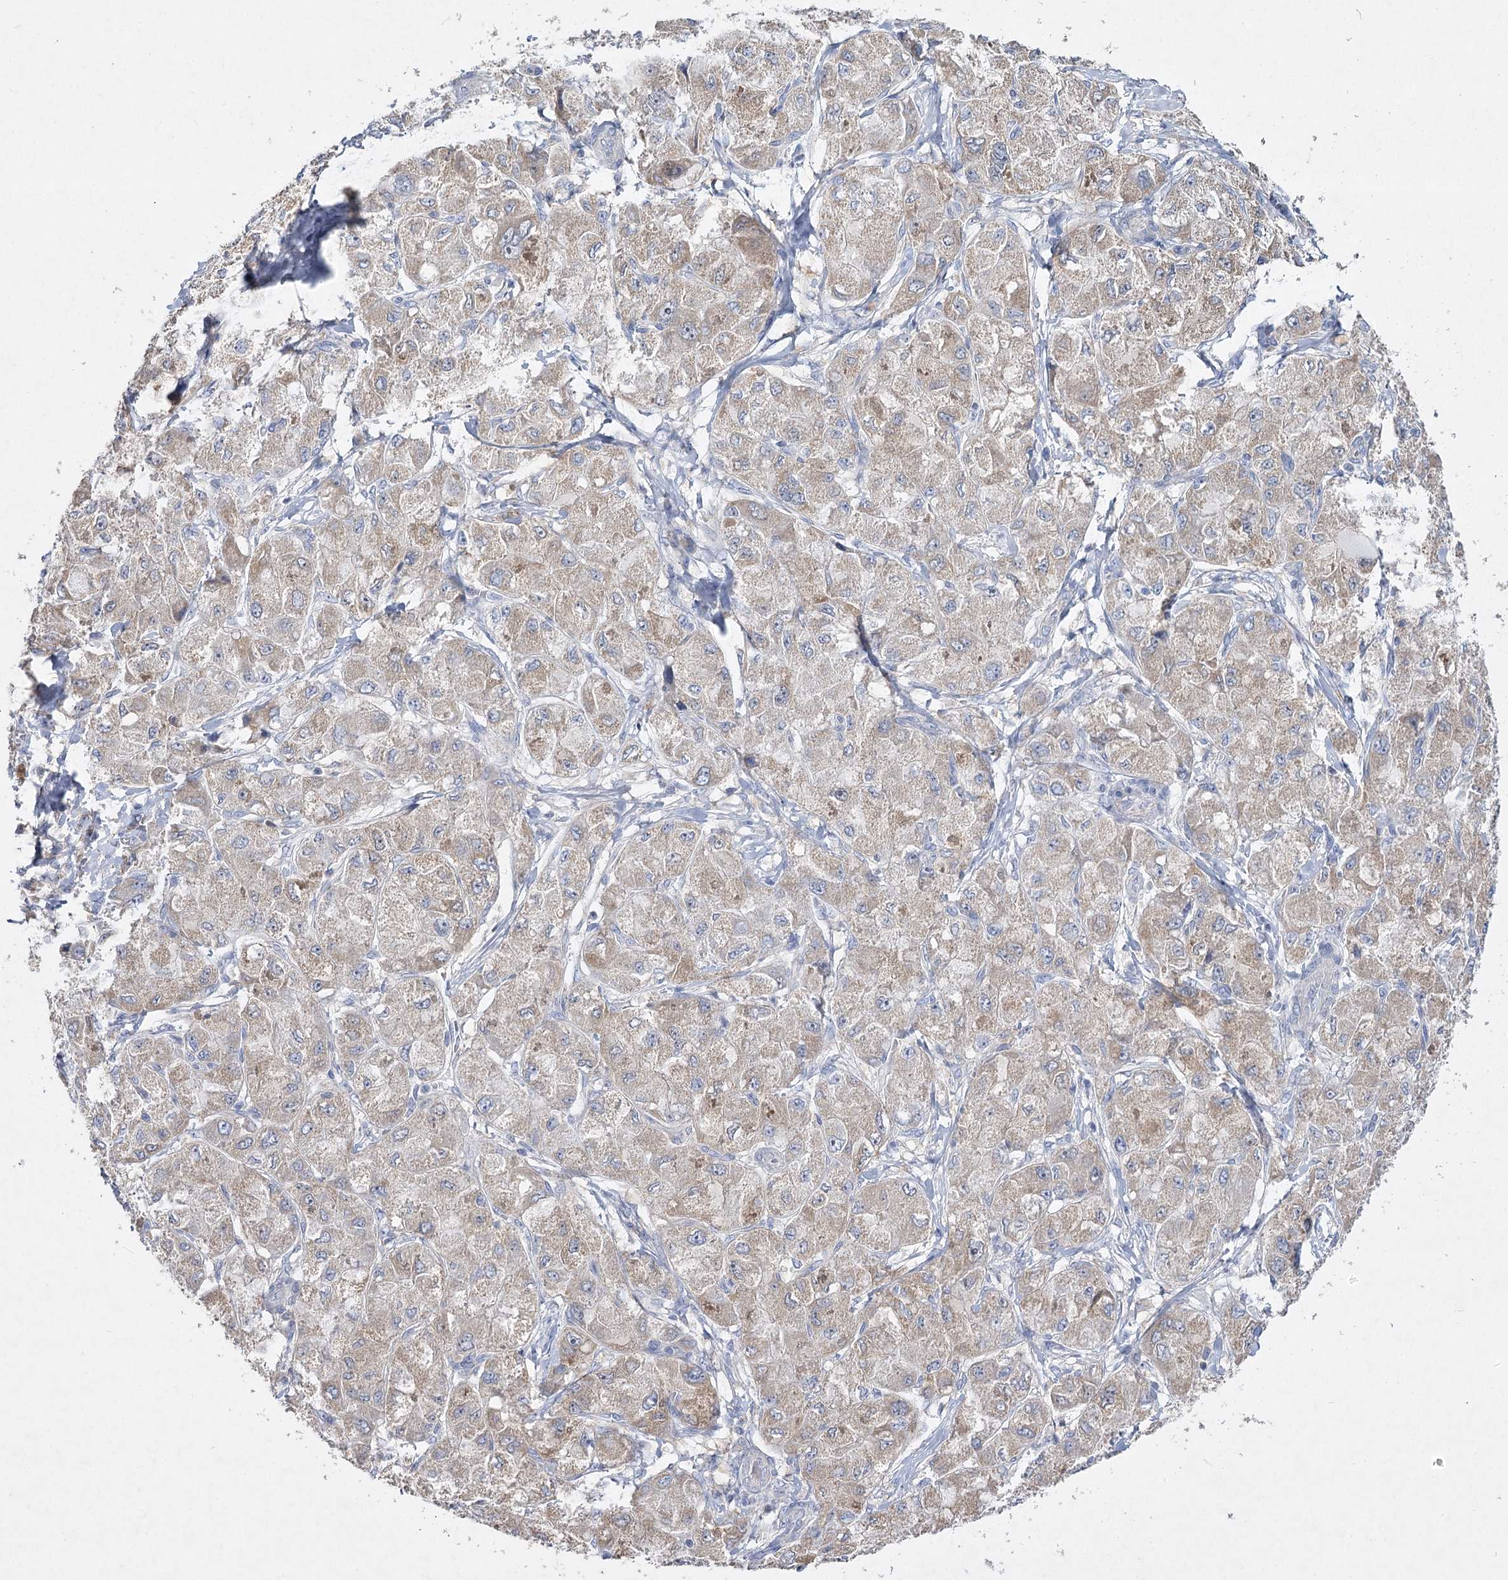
{"staining": {"intensity": "weak", "quantity": ">75%", "location": "cytoplasmic/membranous"}, "tissue": "liver cancer", "cell_type": "Tumor cells", "image_type": "cancer", "snomed": [{"axis": "morphology", "description": "Carcinoma, Hepatocellular, NOS"}, {"axis": "topography", "description": "Liver"}], "caption": "This histopathology image reveals IHC staining of liver hepatocellular carcinoma, with low weak cytoplasmic/membranous positivity in about >75% of tumor cells.", "gene": "TMEM187", "patient": {"sex": "male", "age": 80}}